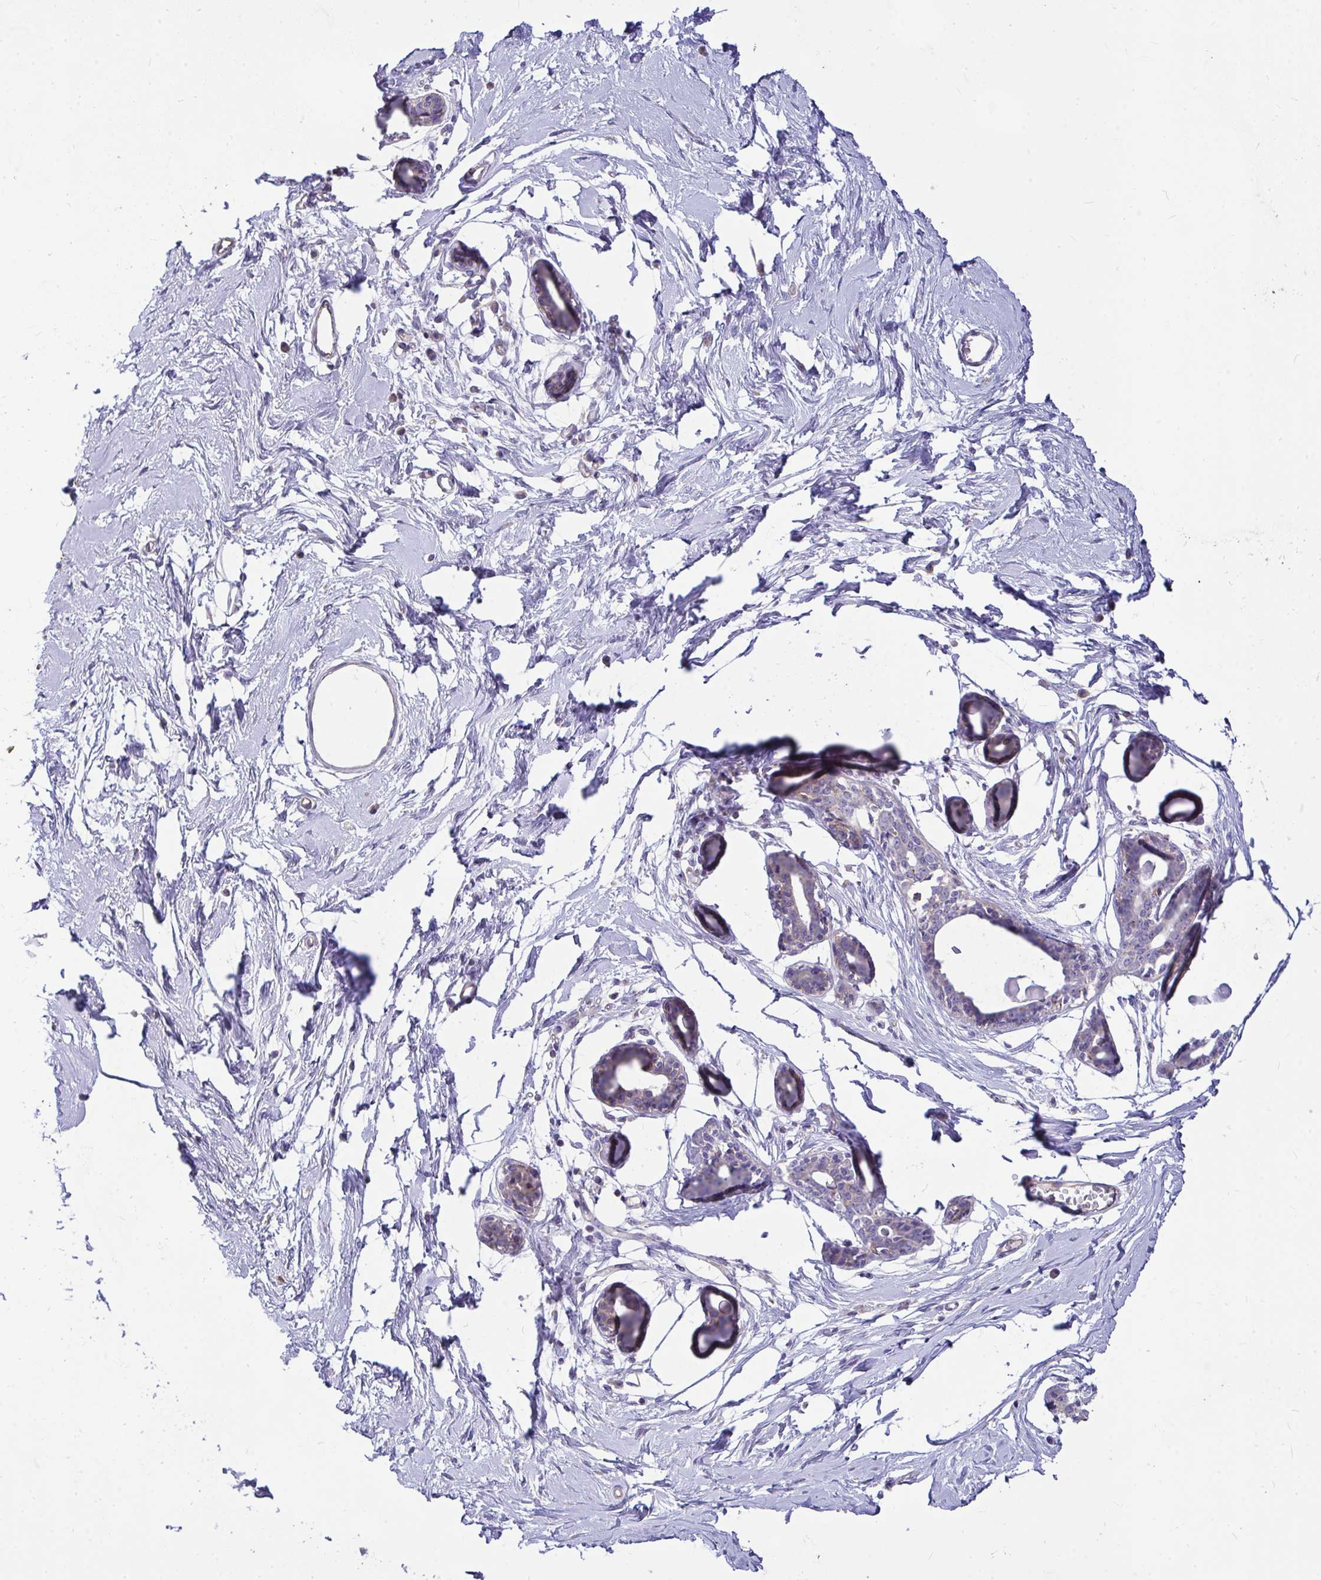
{"staining": {"intensity": "negative", "quantity": "none", "location": "none"}, "tissue": "breast", "cell_type": "Adipocytes", "image_type": "normal", "snomed": [{"axis": "morphology", "description": "Normal tissue, NOS"}, {"axis": "topography", "description": "Breast"}], "caption": "Immunohistochemical staining of benign breast reveals no significant expression in adipocytes. (DAB immunohistochemistry with hematoxylin counter stain).", "gene": "CEP63", "patient": {"sex": "female", "age": 45}}